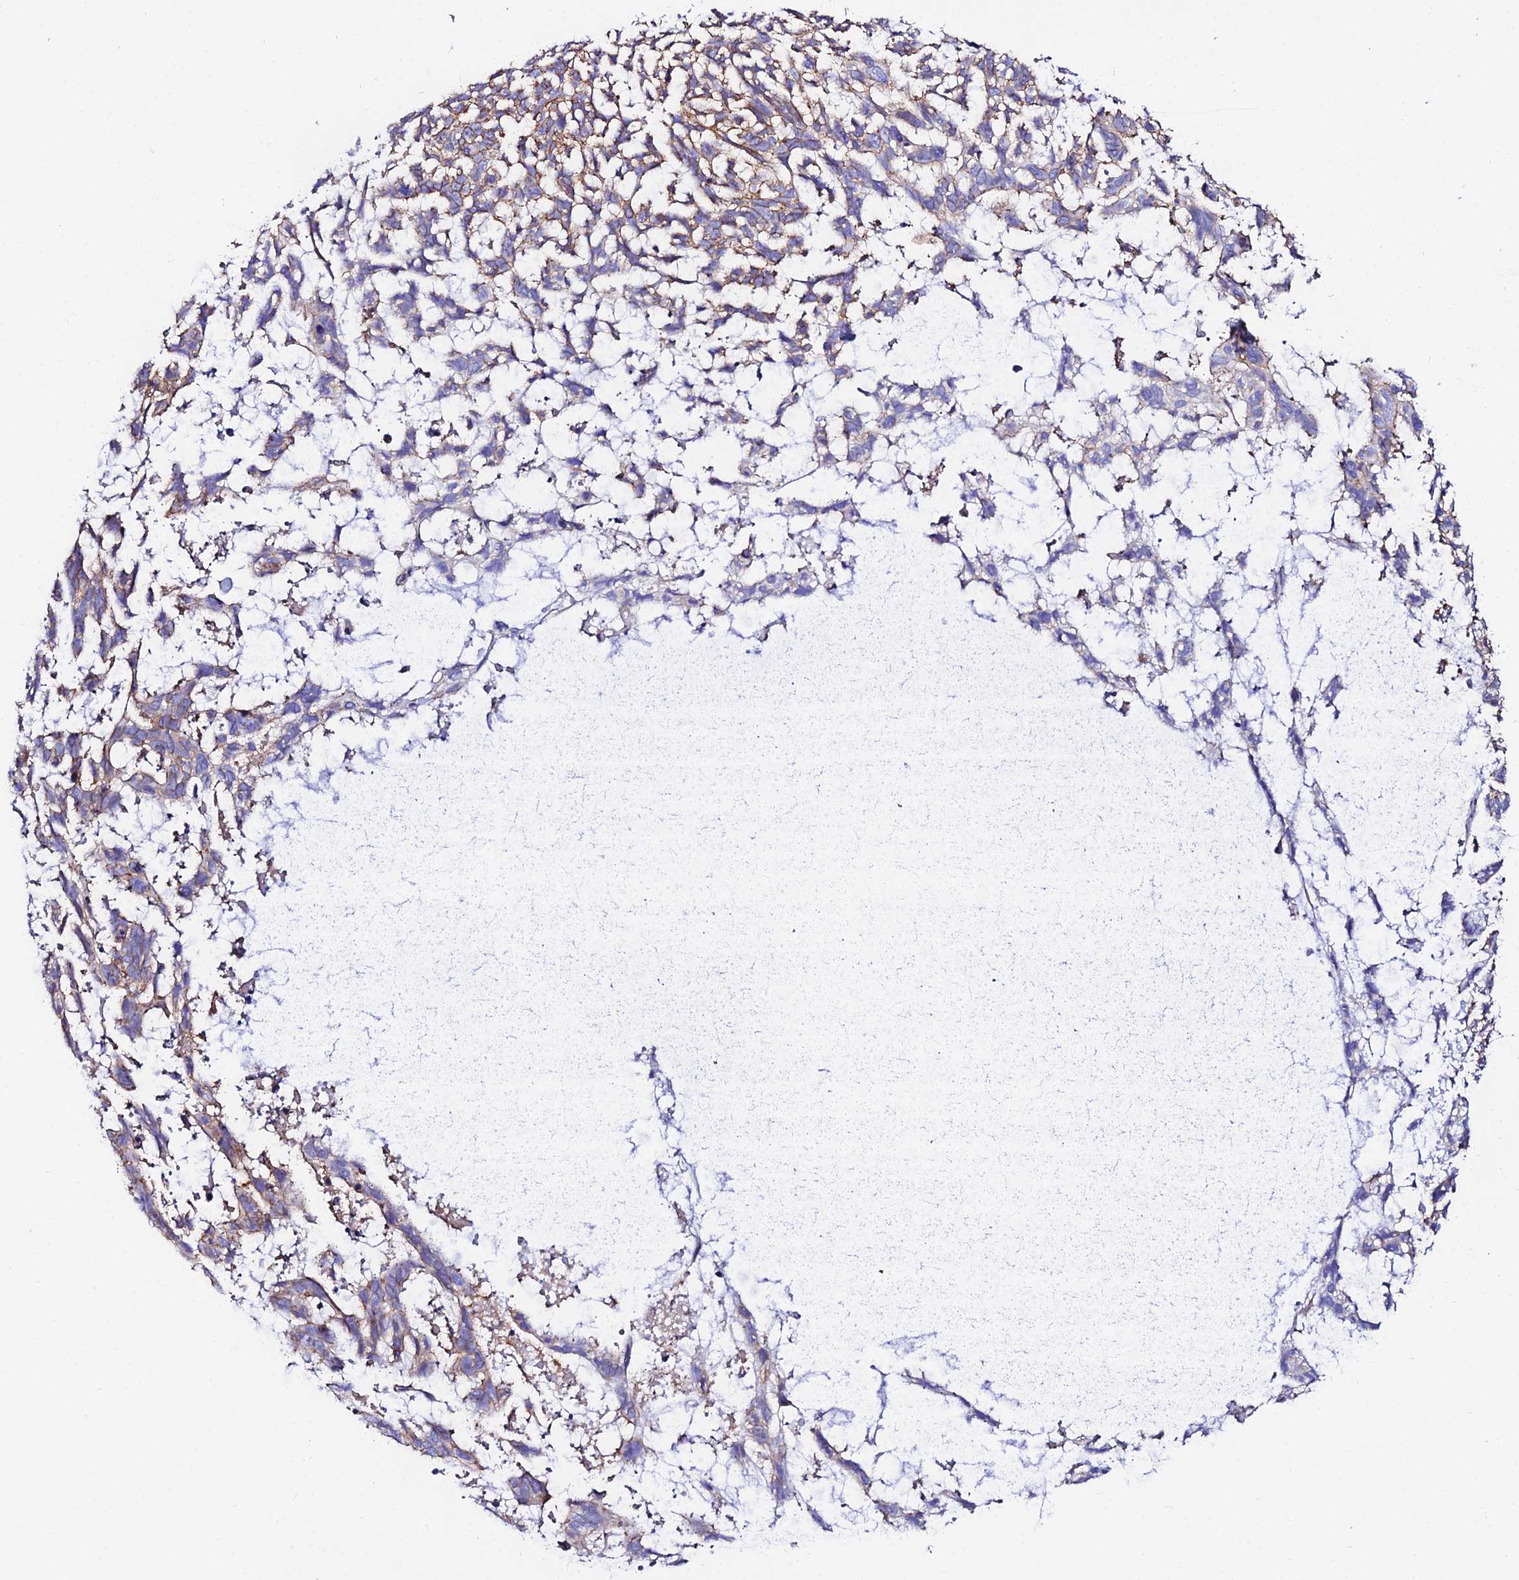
{"staining": {"intensity": "moderate", "quantity": "<25%", "location": "cytoplasmic/membranous"}, "tissue": "skin cancer", "cell_type": "Tumor cells", "image_type": "cancer", "snomed": [{"axis": "morphology", "description": "Basal cell carcinoma"}, {"axis": "topography", "description": "Skin"}], "caption": "Skin cancer tissue displays moderate cytoplasmic/membranous expression in approximately <25% of tumor cells", "gene": "S100A16", "patient": {"sex": "male", "age": 88}}